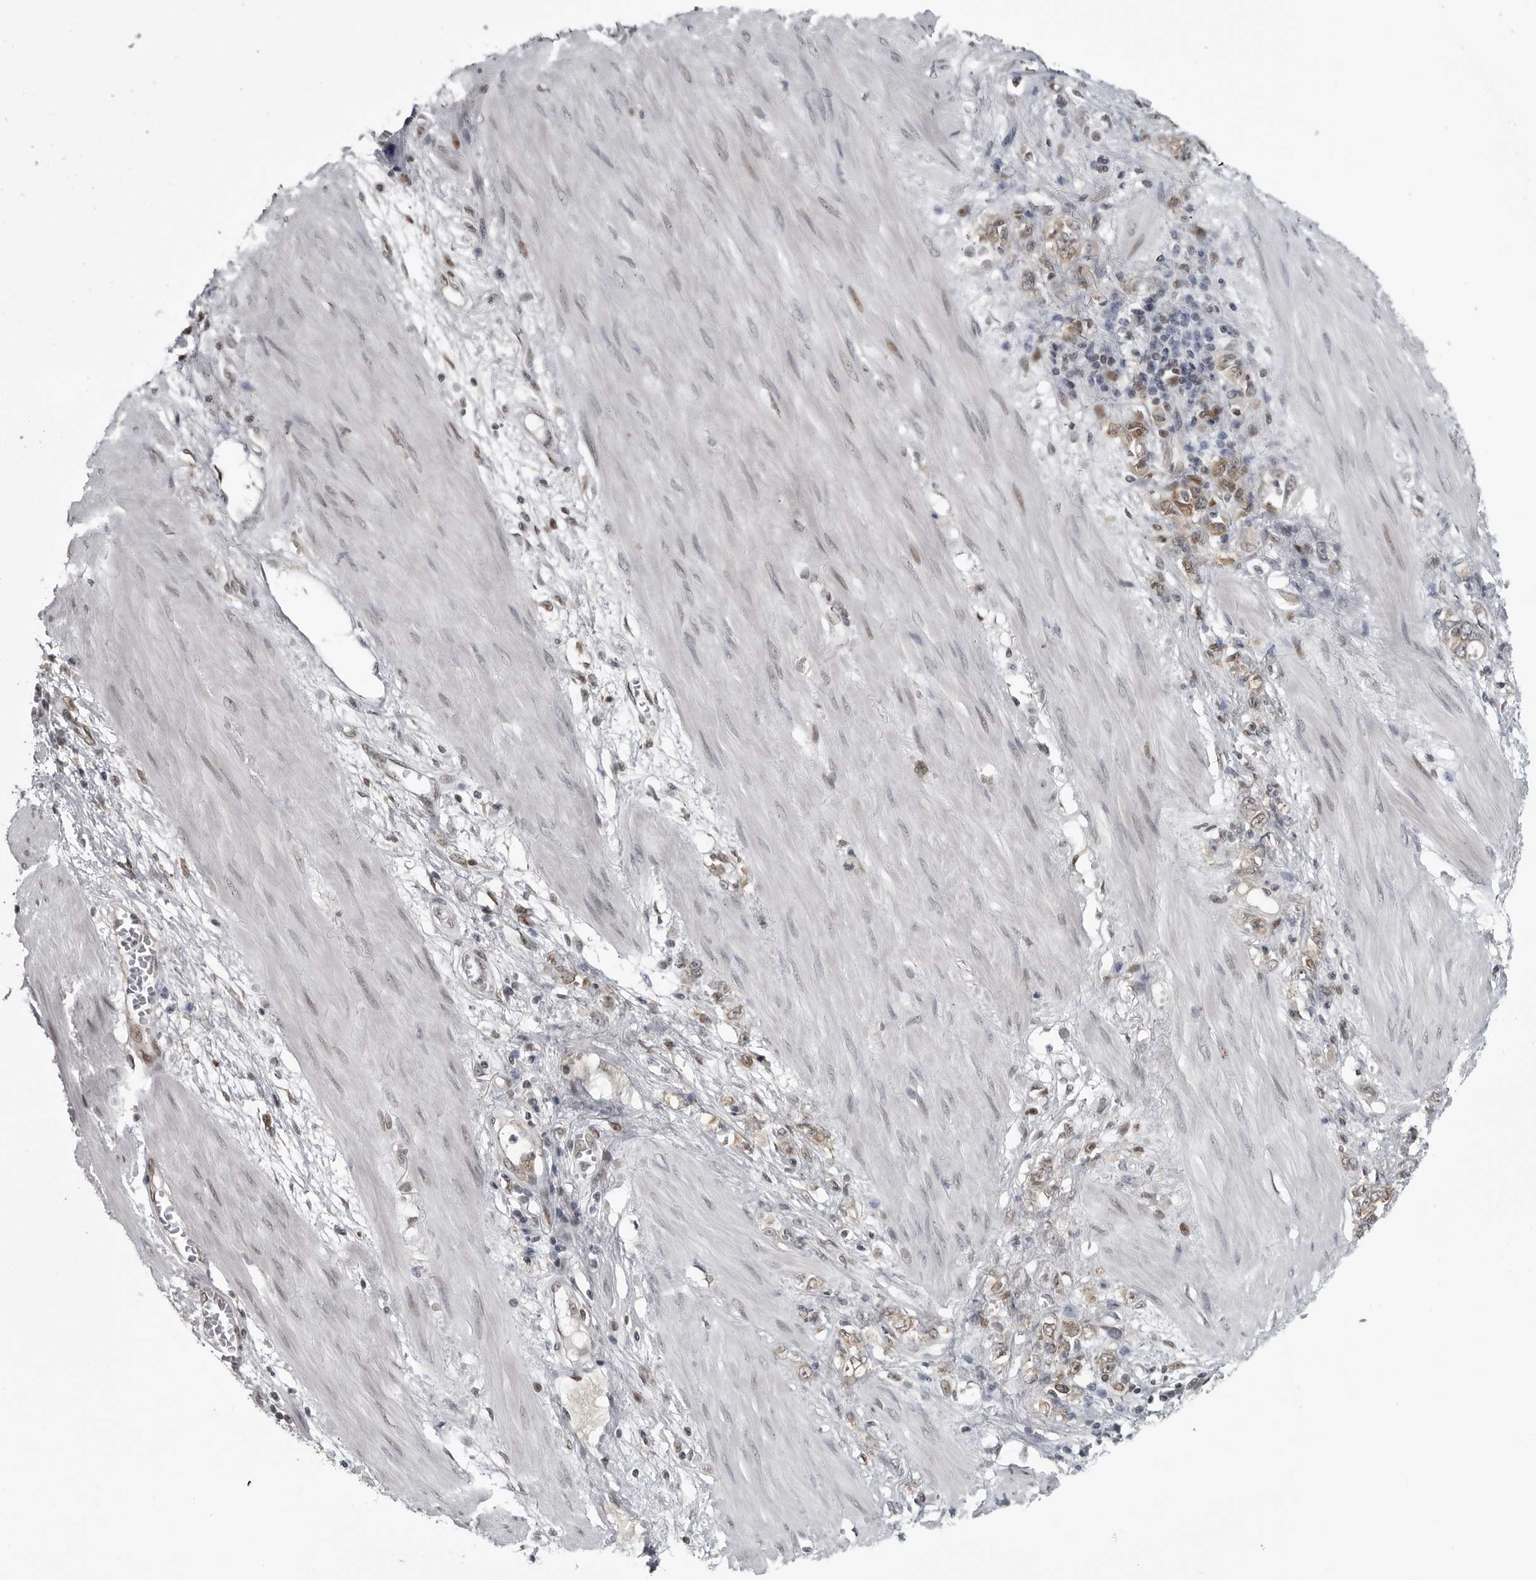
{"staining": {"intensity": "moderate", "quantity": ">75%", "location": "cytoplasmic/membranous"}, "tissue": "stomach cancer", "cell_type": "Tumor cells", "image_type": "cancer", "snomed": [{"axis": "morphology", "description": "Adenocarcinoma, NOS"}, {"axis": "topography", "description": "Stomach"}], "caption": "Immunohistochemical staining of human adenocarcinoma (stomach) demonstrates medium levels of moderate cytoplasmic/membranous positivity in approximately >75% of tumor cells. The protein of interest is shown in brown color, while the nuclei are stained blue.", "gene": "C8orf58", "patient": {"sex": "female", "age": 76}}